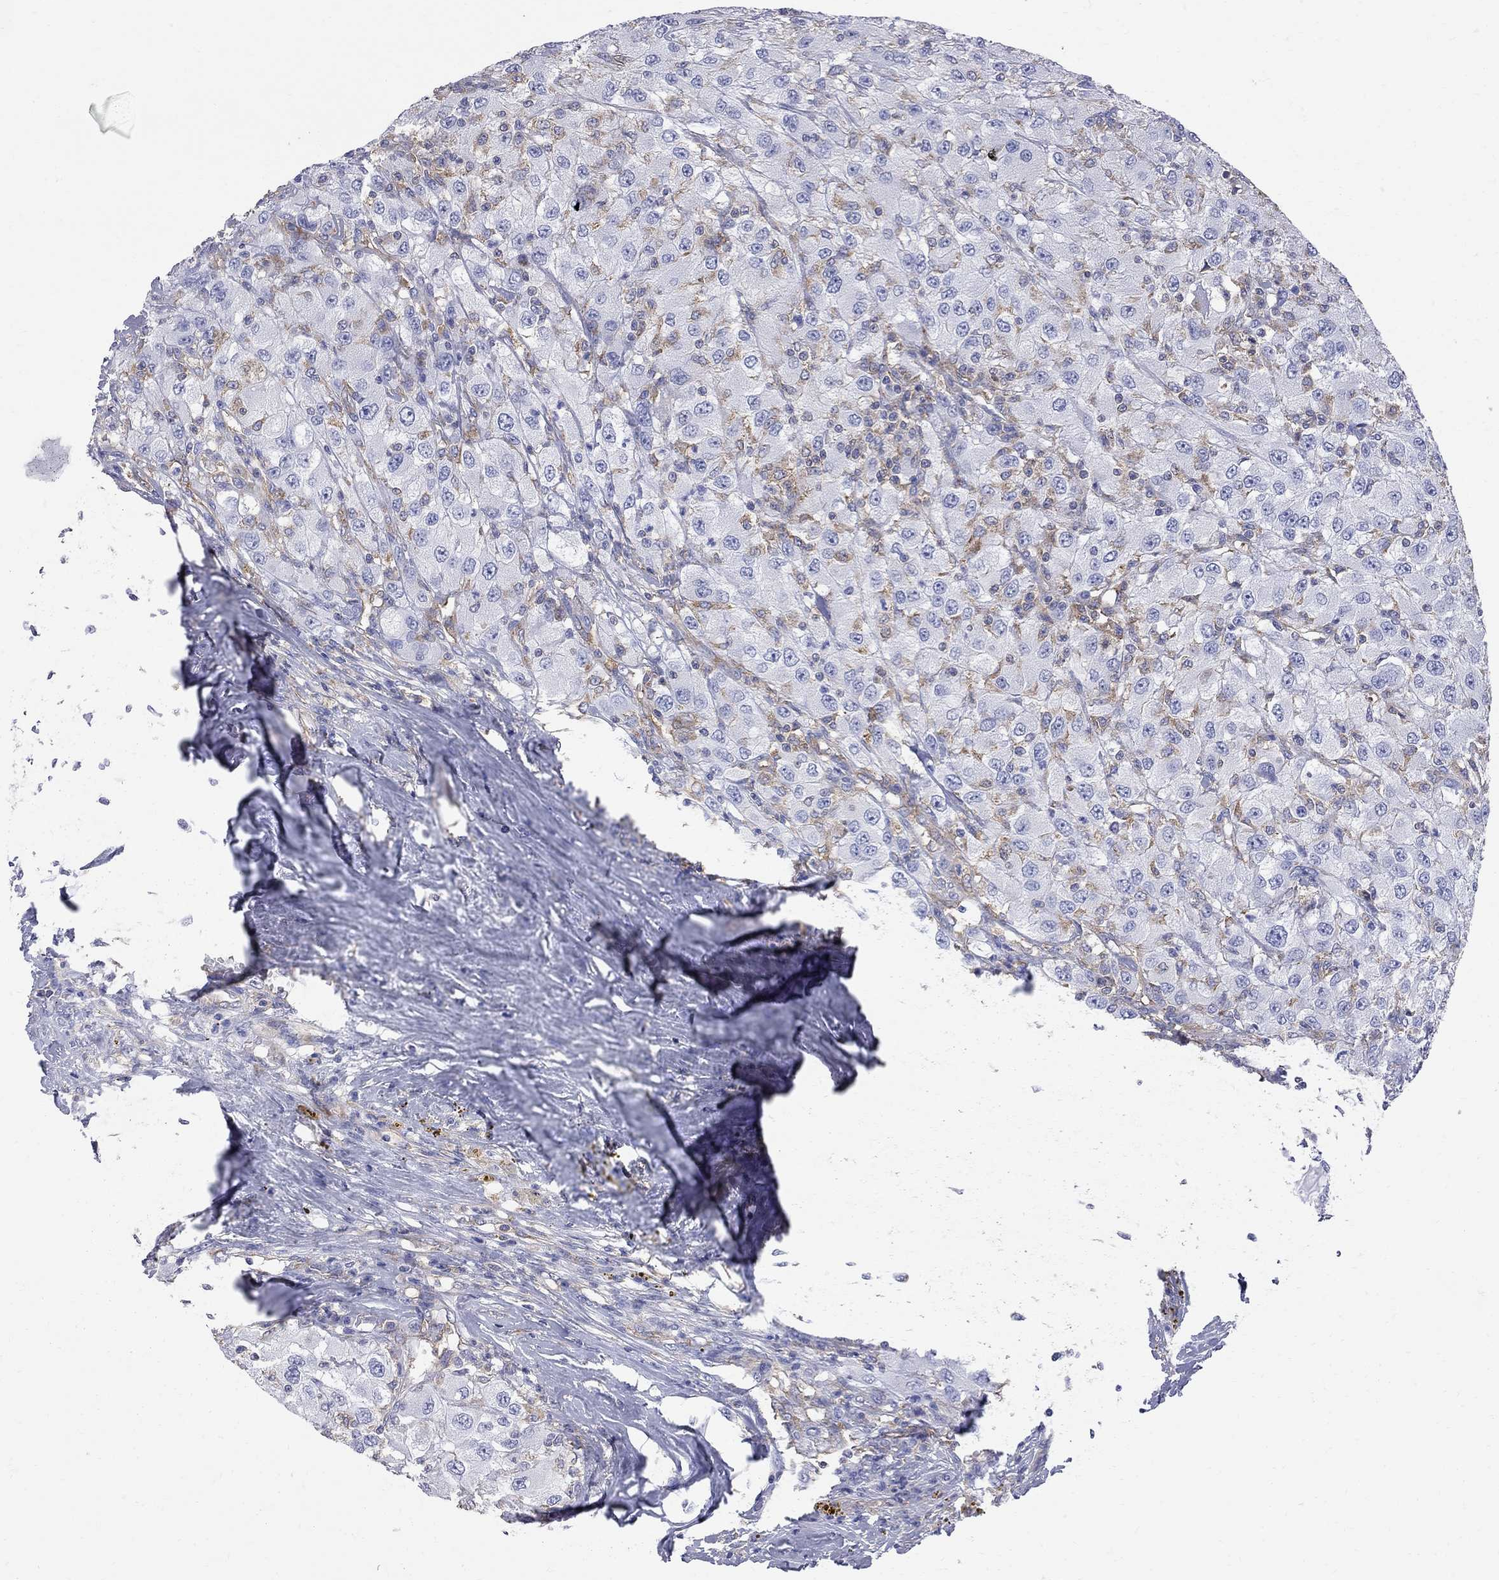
{"staining": {"intensity": "negative", "quantity": "none", "location": "none"}, "tissue": "renal cancer", "cell_type": "Tumor cells", "image_type": "cancer", "snomed": [{"axis": "morphology", "description": "Adenocarcinoma, NOS"}, {"axis": "topography", "description": "Kidney"}], "caption": "Renal cancer (adenocarcinoma) was stained to show a protein in brown. There is no significant expression in tumor cells.", "gene": "ABI3", "patient": {"sex": "female", "age": 67}}